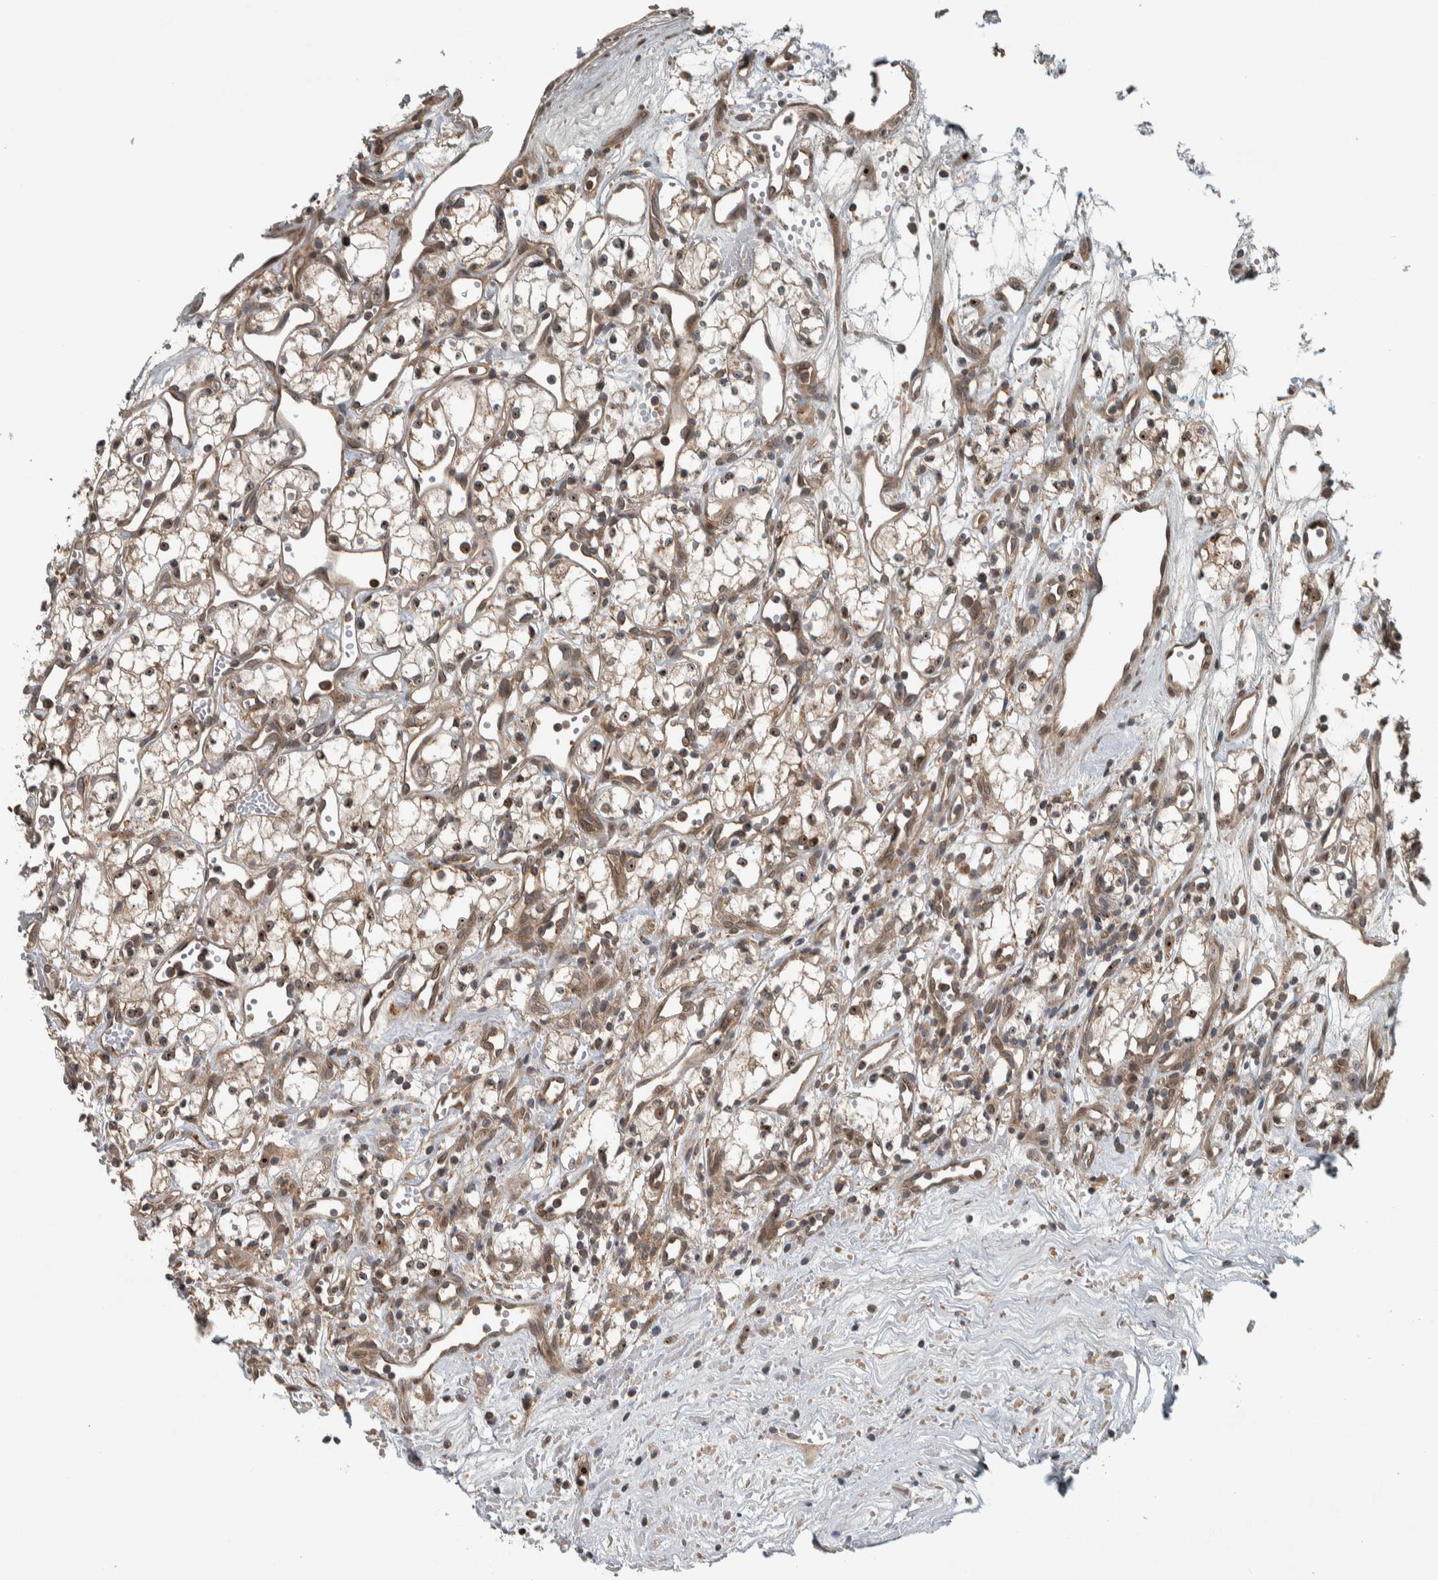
{"staining": {"intensity": "weak", "quantity": ">75%", "location": "cytoplasmic/membranous,nuclear"}, "tissue": "renal cancer", "cell_type": "Tumor cells", "image_type": "cancer", "snomed": [{"axis": "morphology", "description": "Adenocarcinoma, NOS"}, {"axis": "topography", "description": "Kidney"}], "caption": "About >75% of tumor cells in human renal cancer exhibit weak cytoplasmic/membranous and nuclear protein expression as visualized by brown immunohistochemical staining.", "gene": "XPO5", "patient": {"sex": "male", "age": 59}}